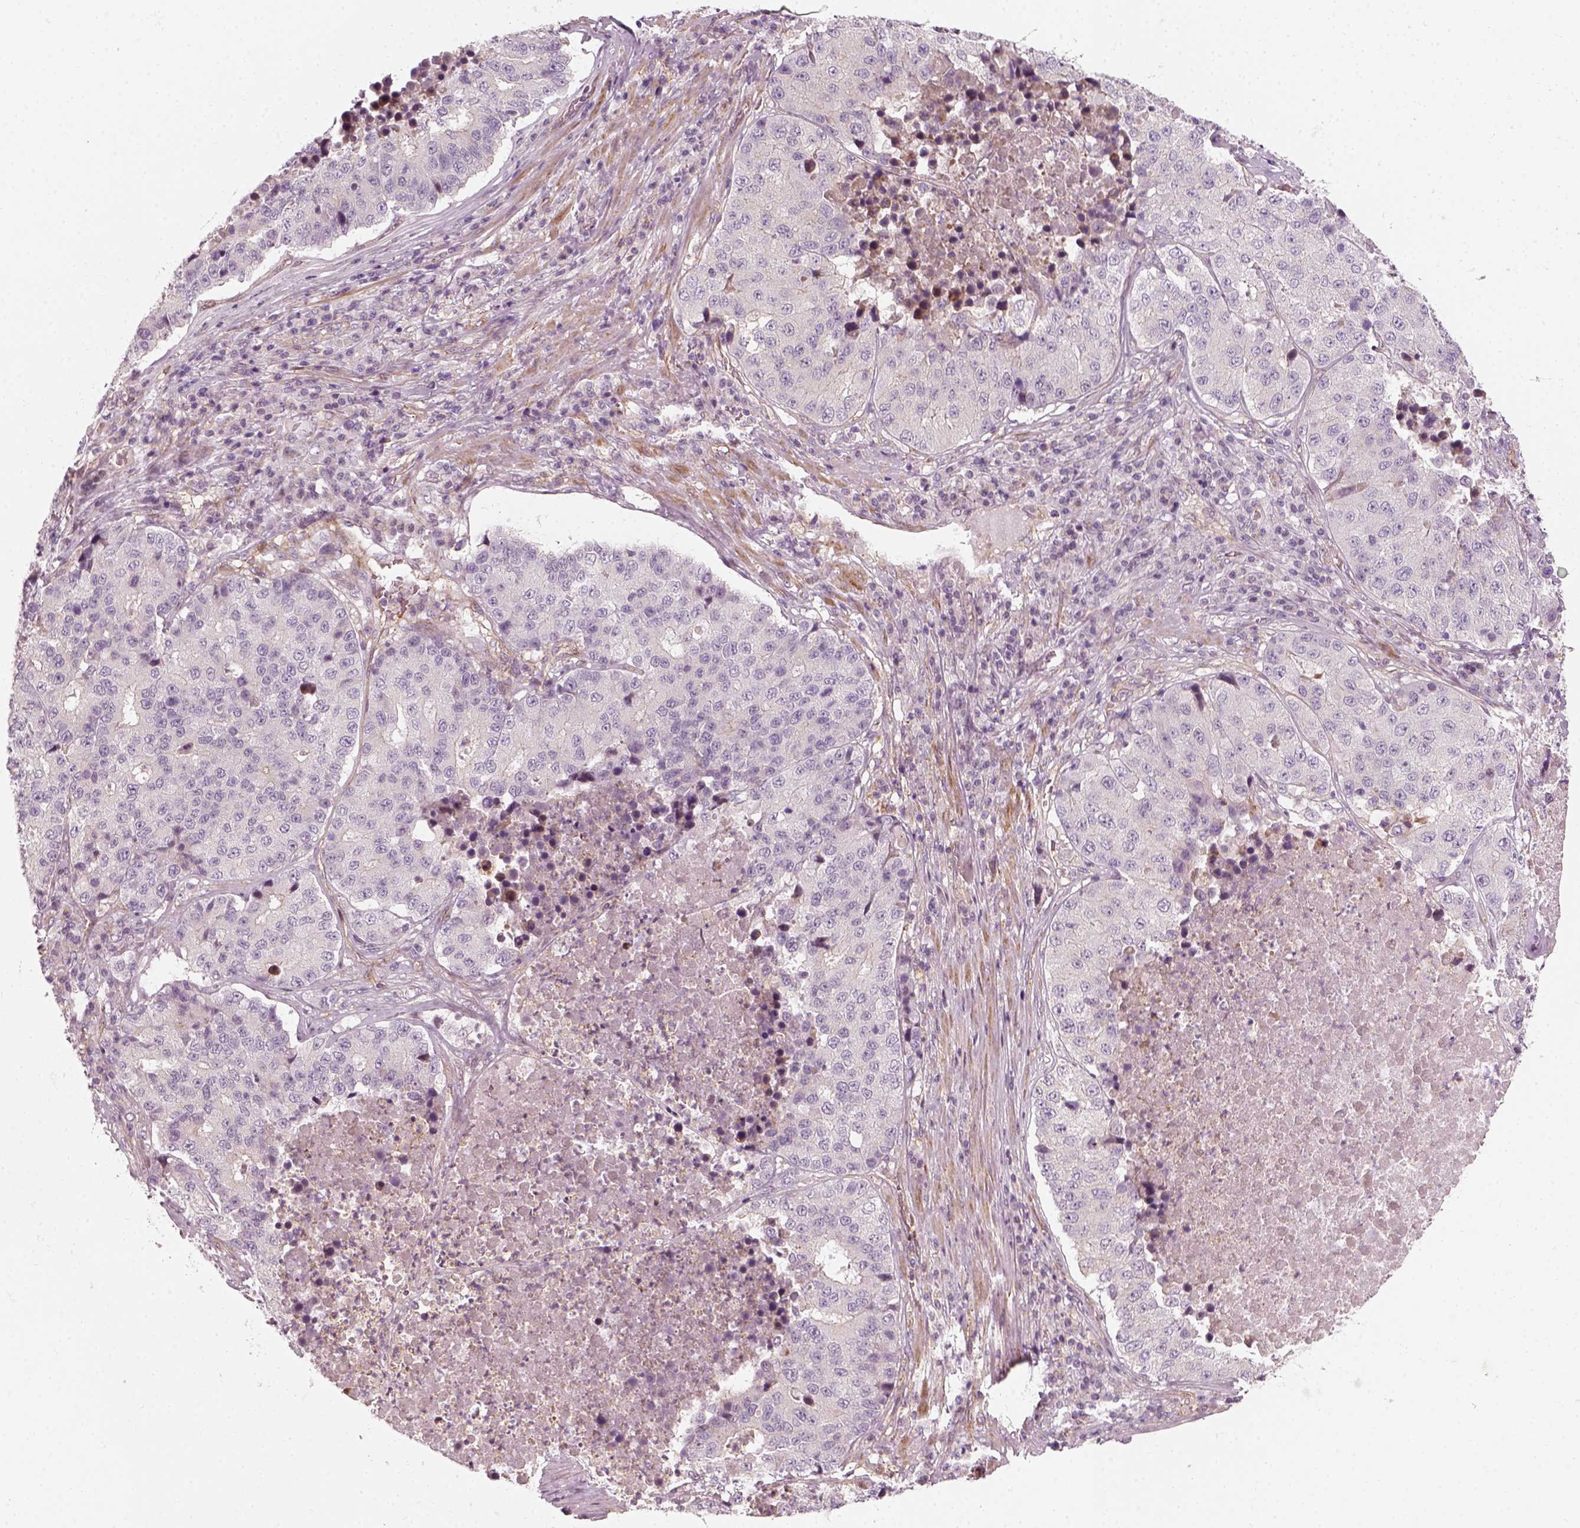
{"staining": {"intensity": "negative", "quantity": "none", "location": "none"}, "tissue": "stomach cancer", "cell_type": "Tumor cells", "image_type": "cancer", "snomed": [{"axis": "morphology", "description": "Adenocarcinoma, NOS"}, {"axis": "topography", "description": "Stomach"}], "caption": "Stomach cancer (adenocarcinoma) was stained to show a protein in brown. There is no significant positivity in tumor cells.", "gene": "DNASE1L1", "patient": {"sex": "male", "age": 71}}